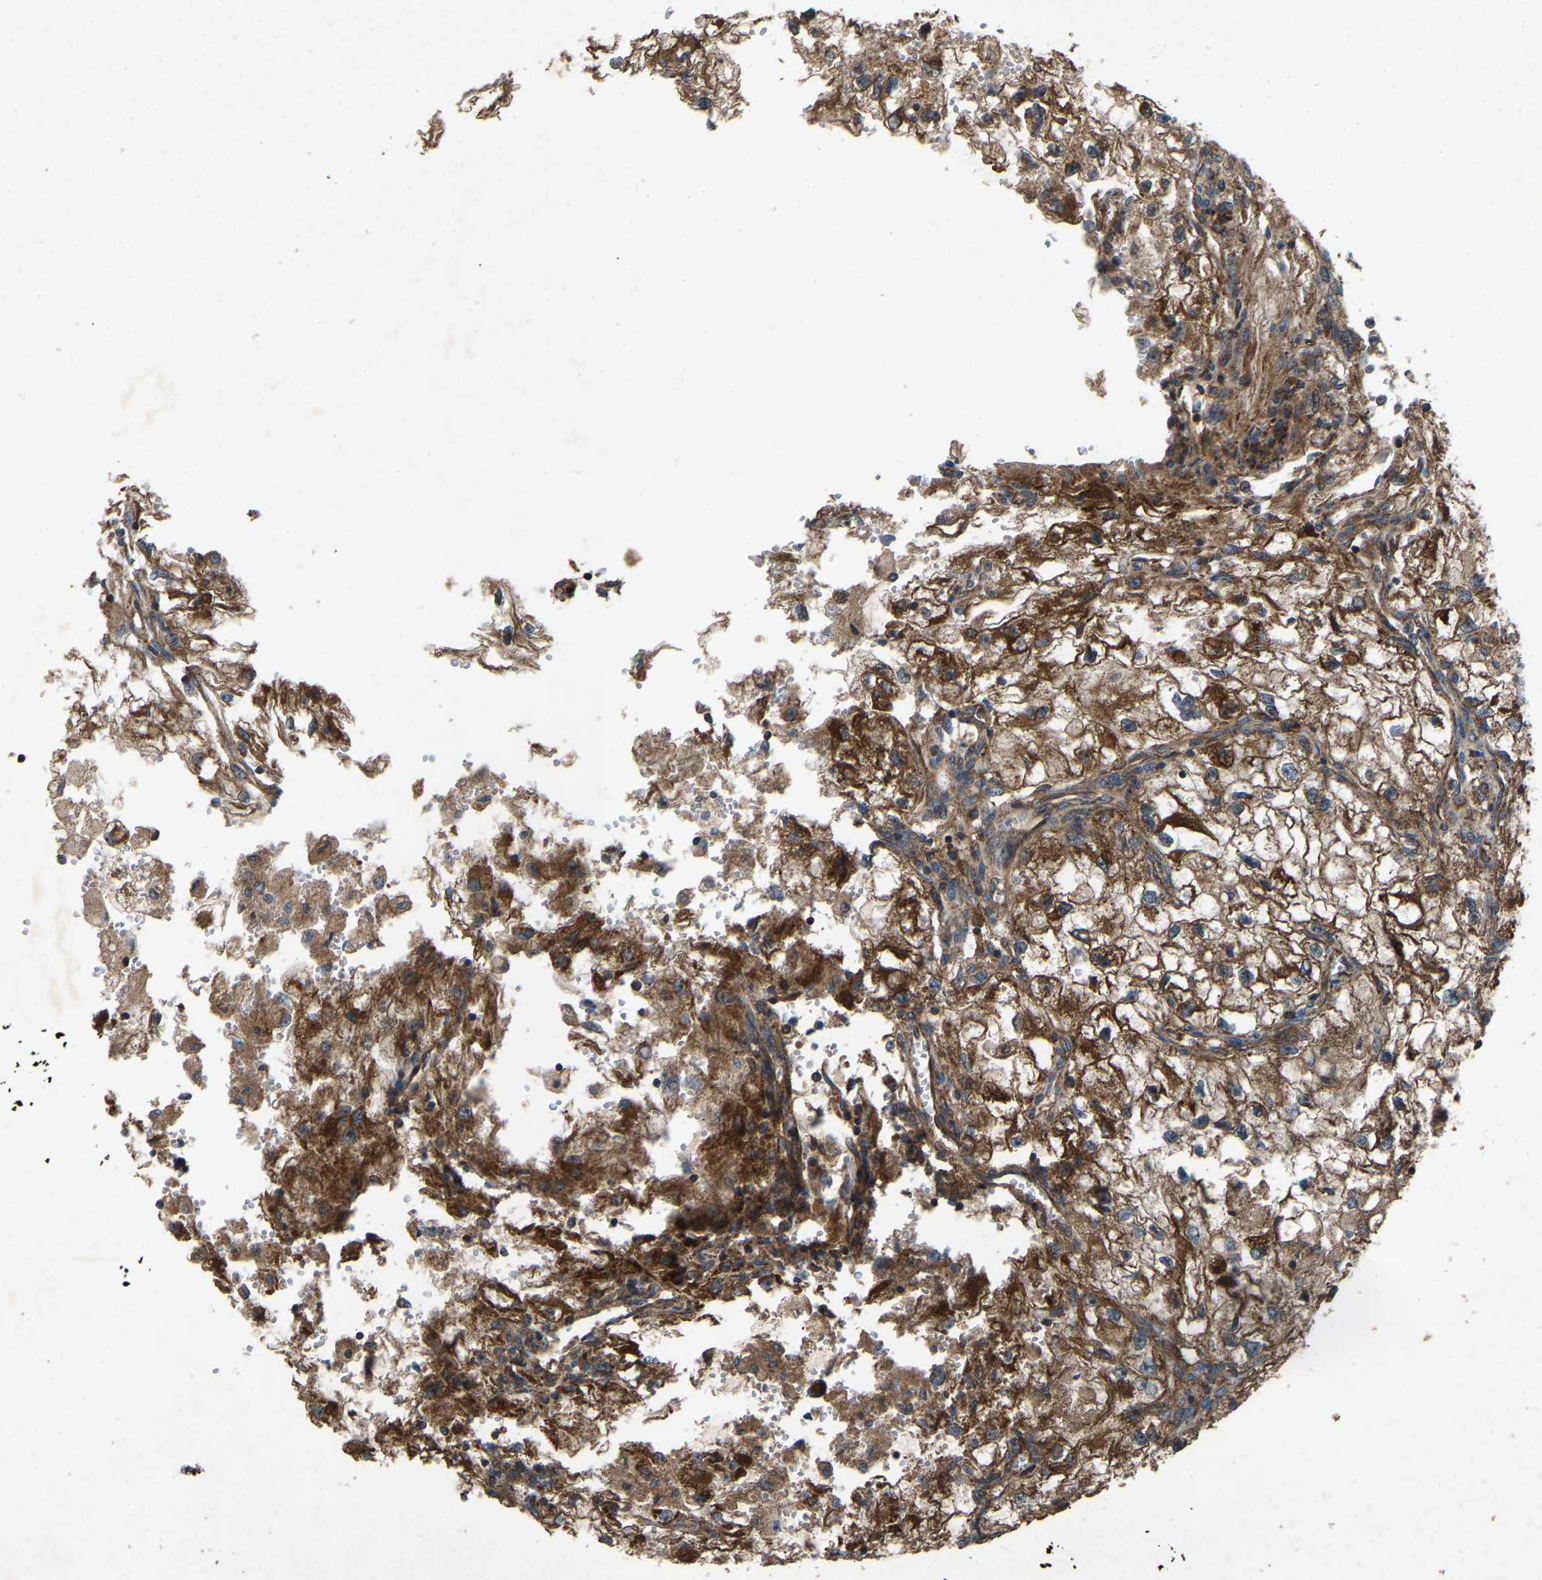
{"staining": {"intensity": "strong", "quantity": "25%-75%", "location": "cytoplasmic/membranous"}, "tissue": "renal cancer", "cell_type": "Tumor cells", "image_type": "cancer", "snomed": [{"axis": "morphology", "description": "Adenocarcinoma, NOS"}, {"axis": "topography", "description": "Kidney"}], "caption": "About 25%-75% of tumor cells in human renal cancer (adenocarcinoma) display strong cytoplasmic/membranous protein staining as visualized by brown immunohistochemical staining.", "gene": "SAMD9L", "patient": {"sex": "female", "age": 70}}